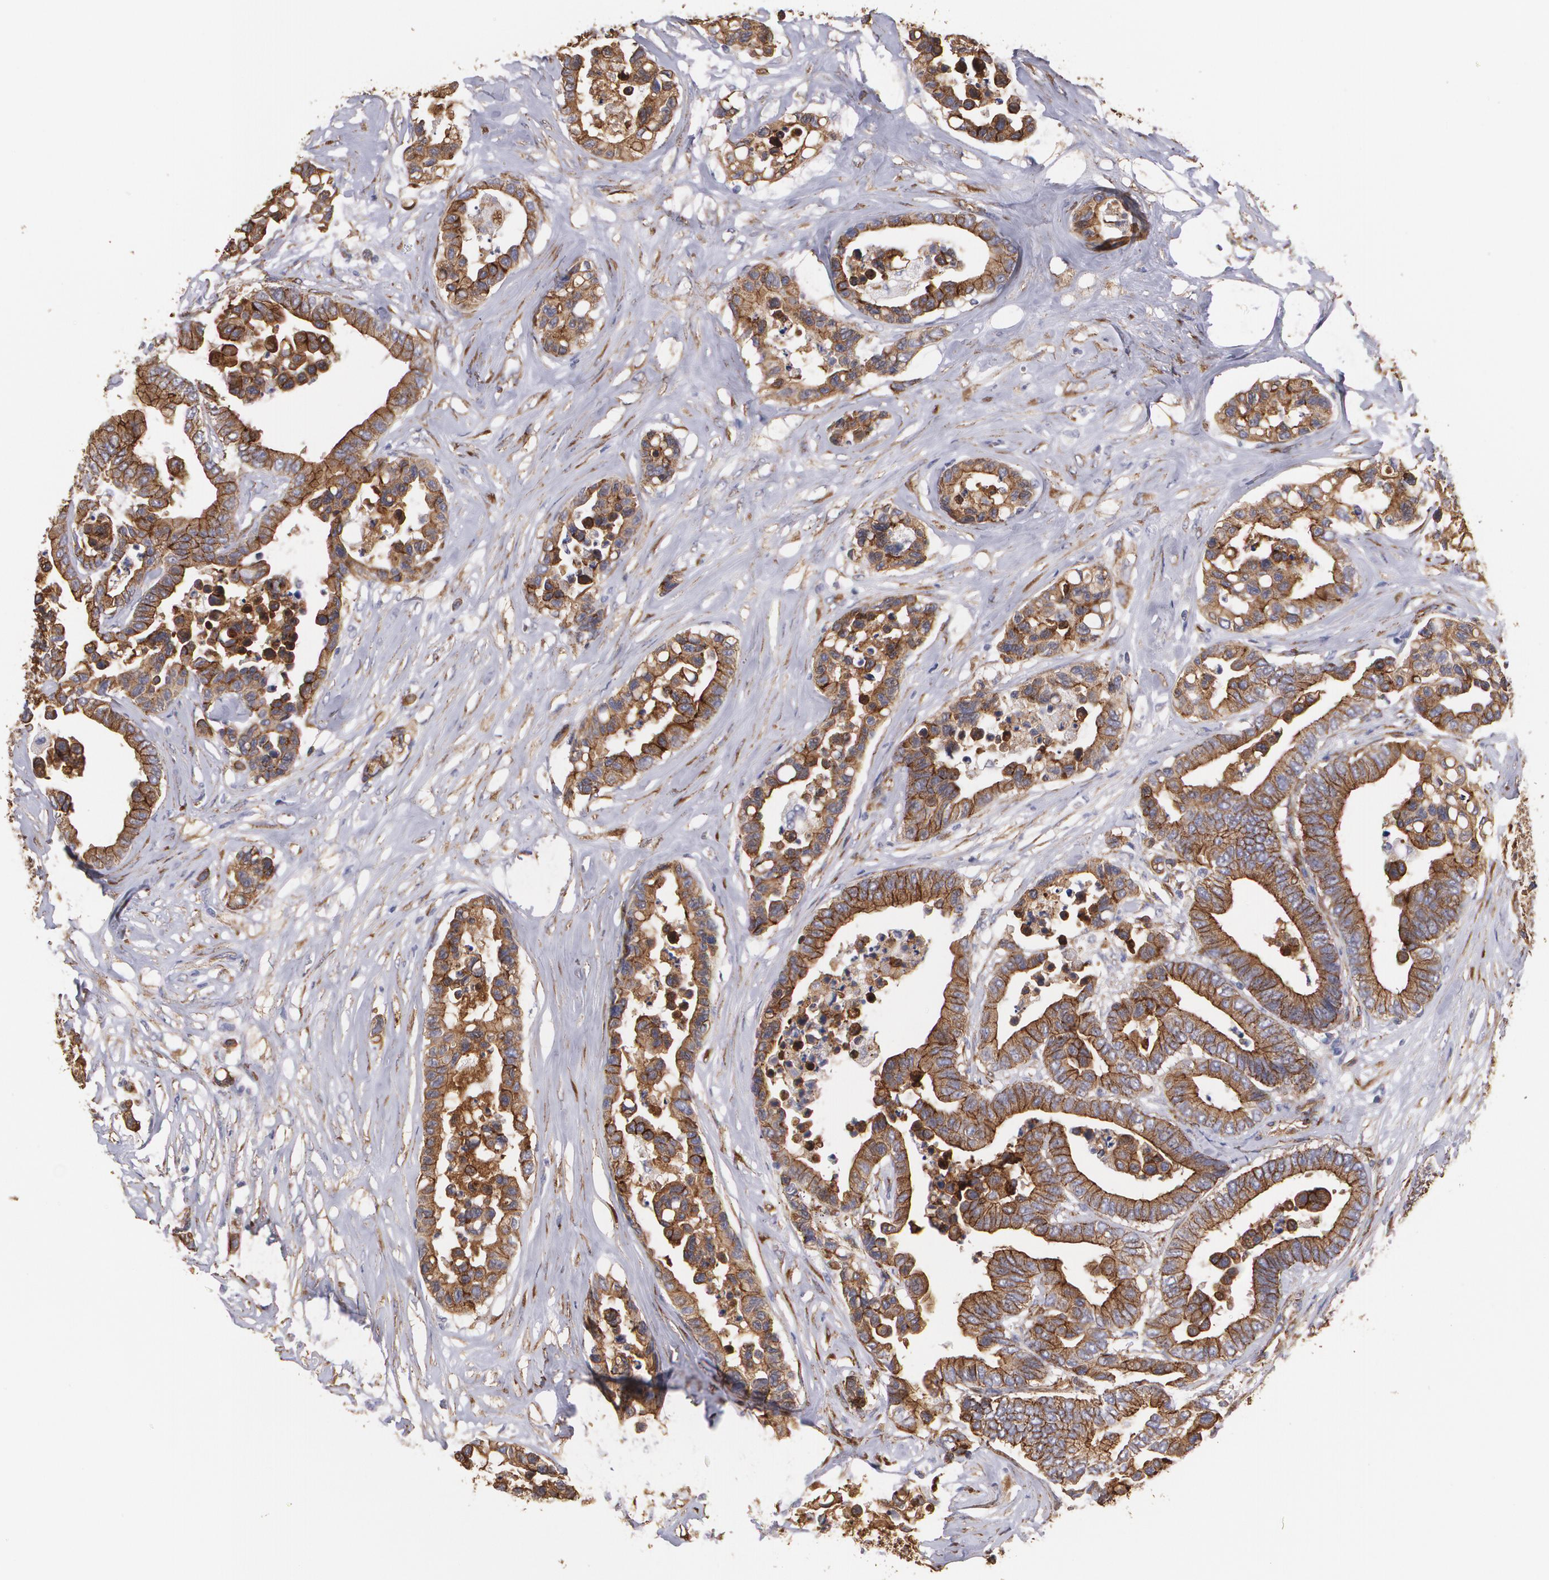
{"staining": {"intensity": "strong", "quantity": ">75%", "location": "cytoplasmic/membranous"}, "tissue": "colorectal cancer", "cell_type": "Tumor cells", "image_type": "cancer", "snomed": [{"axis": "morphology", "description": "Adenocarcinoma, NOS"}, {"axis": "topography", "description": "Colon"}], "caption": "Adenocarcinoma (colorectal) stained with a protein marker exhibits strong staining in tumor cells.", "gene": "TJP1", "patient": {"sex": "male", "age": 82}}